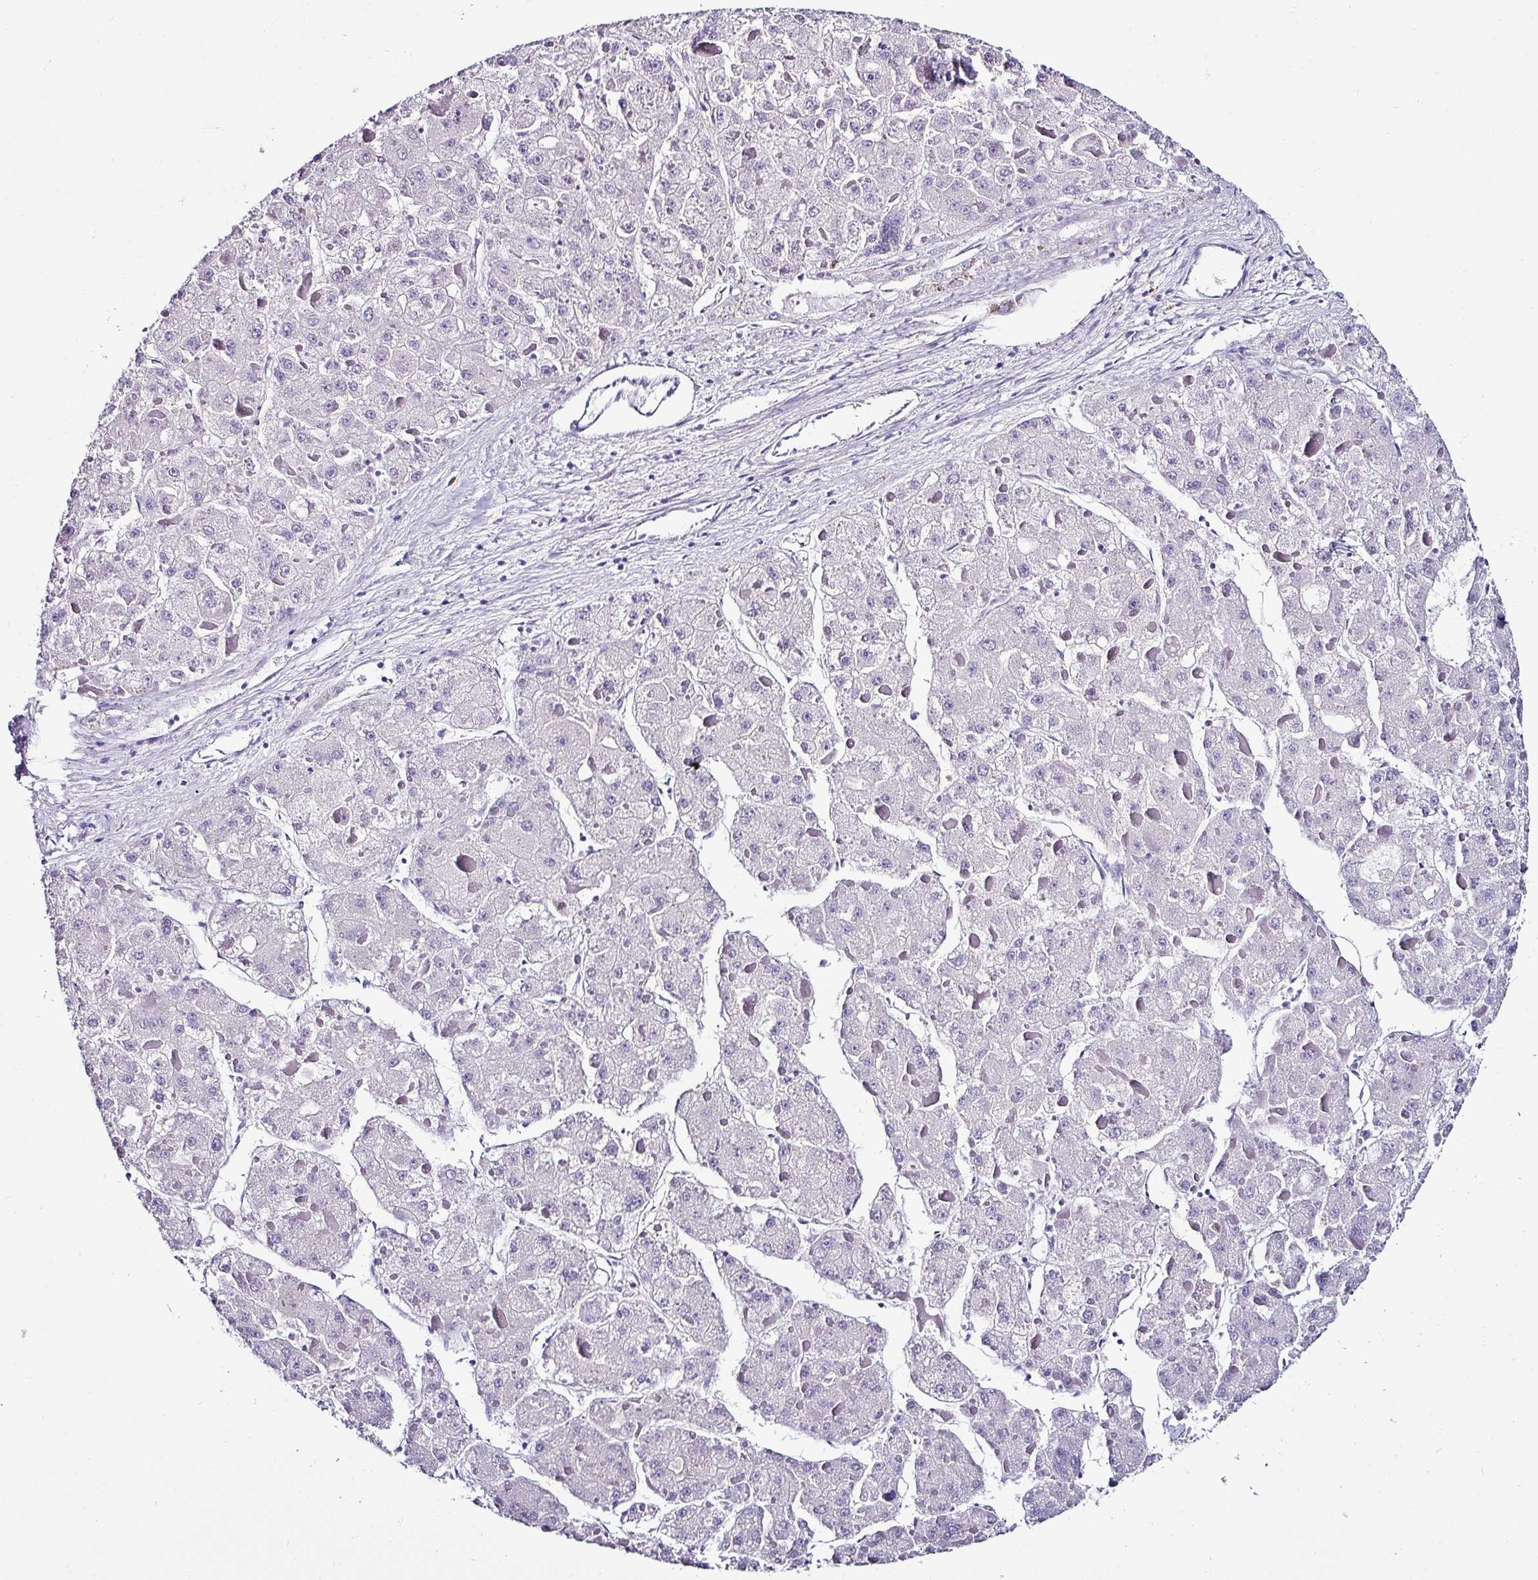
{"staining": {"intensity": "negative", "quantity": "none", "location": "none"}, "tissue": "liver cancer", "cell_type": "Tumor cells", "image_type": "cancer", "snomed": [{"axis": "morphology", "description": "Carcinoma, Hepatocellular, NOS"}, {"axis": "topography", "description": "Liver"}], "caption": "Hepatocellular carcinoma (liver) was stained to show a protein in brown. There is no significant staining in tumor cells.", "gene": "NAPSA", "patient": {"sex": "female", "age": 73}}